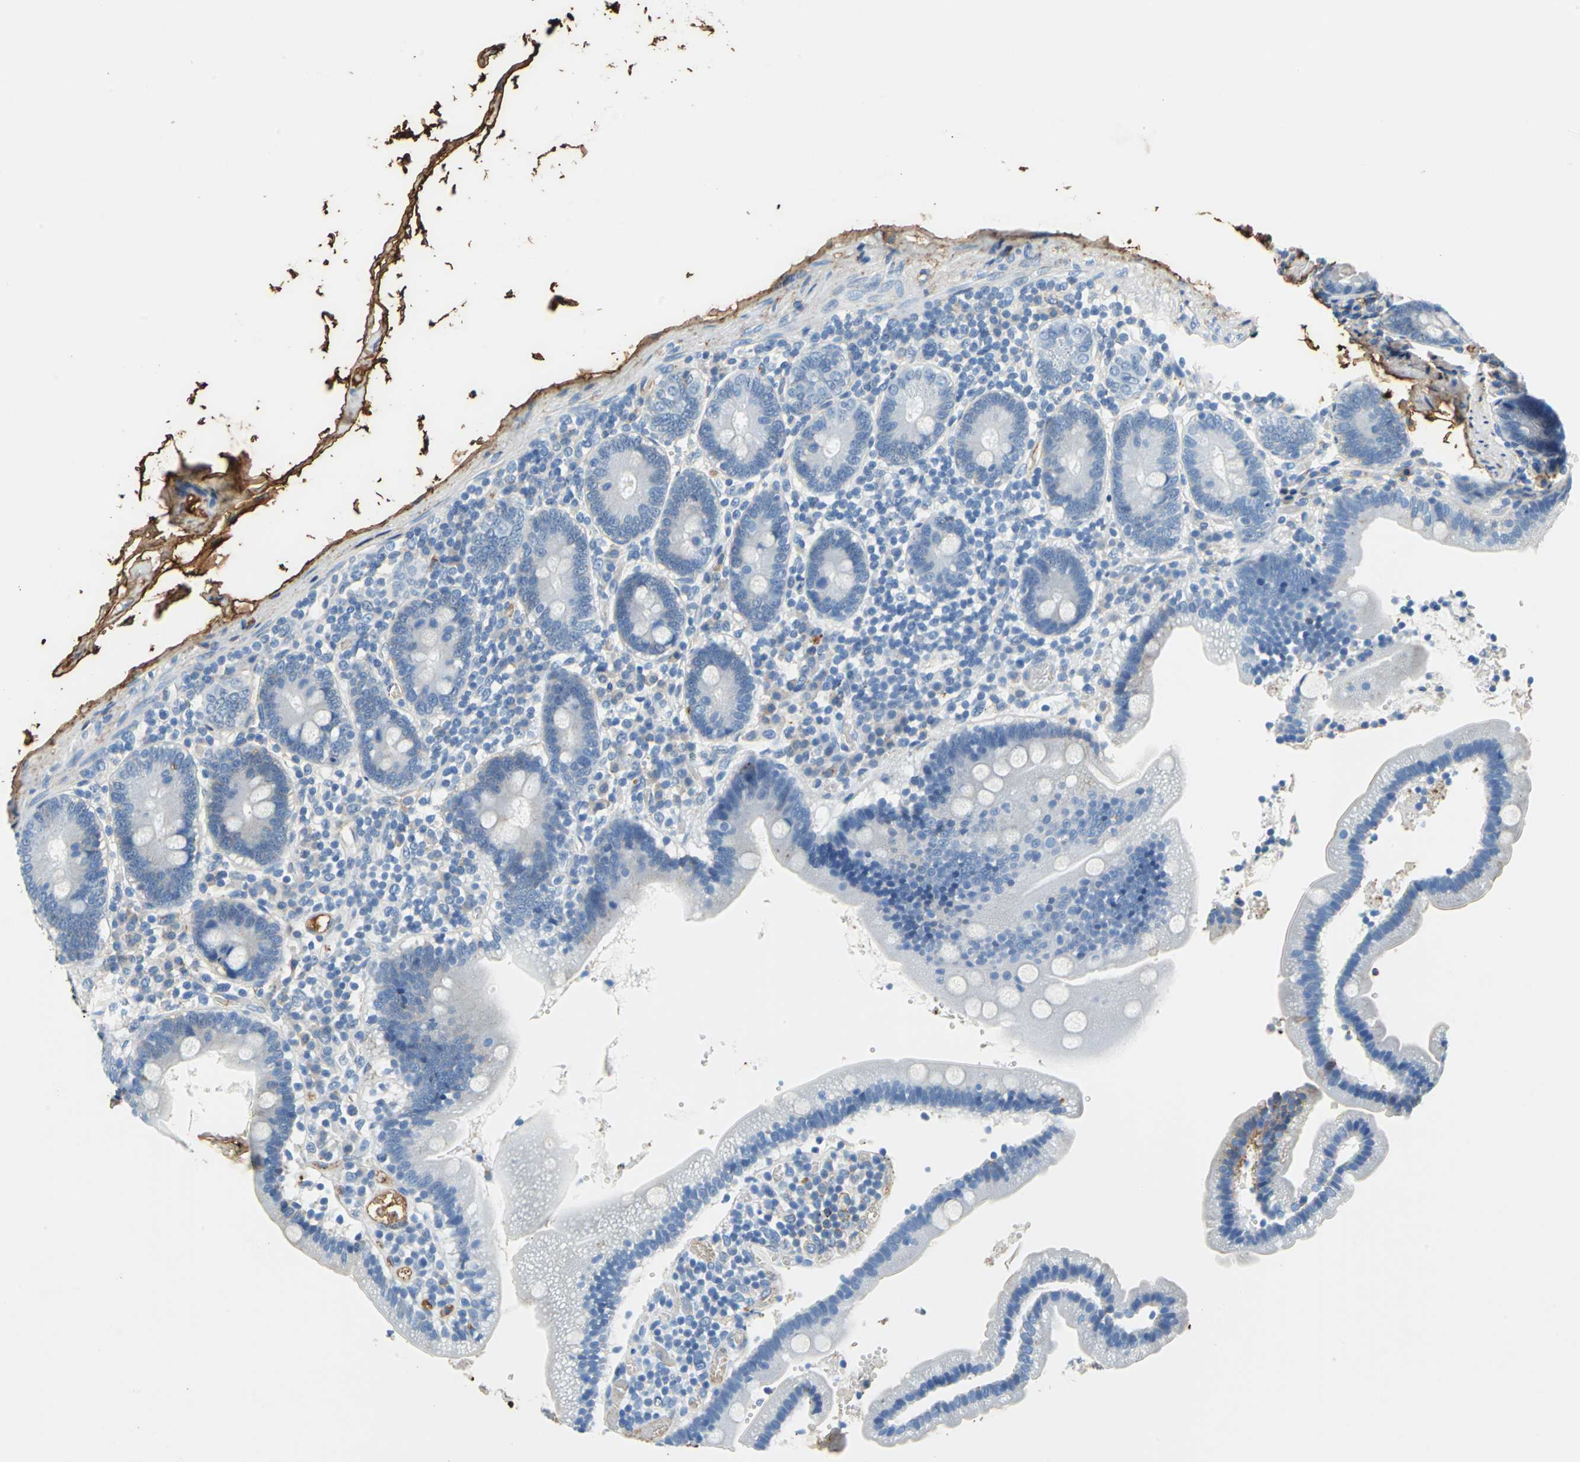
{"staining": {"intensity": "moderate", "quantity": "<25%", "location": "cytoplasmic/membranous"}, "tissue": "duodenum", "cell_type": "Glandular cells", "image_type": "normal", "snomed": [{"axis": "morphology", "description": "Normal tissue, NOS"}, {"axis": "topography", "description": "Duodenum"}], "caption": "This is an image of IHC staining of unremarkable duodenum, which shows moderate positivity in the cytoplasmic/membranous of glandular cells.", "gene": "ALB", "patient": {"sex": "male", "age": 66}}